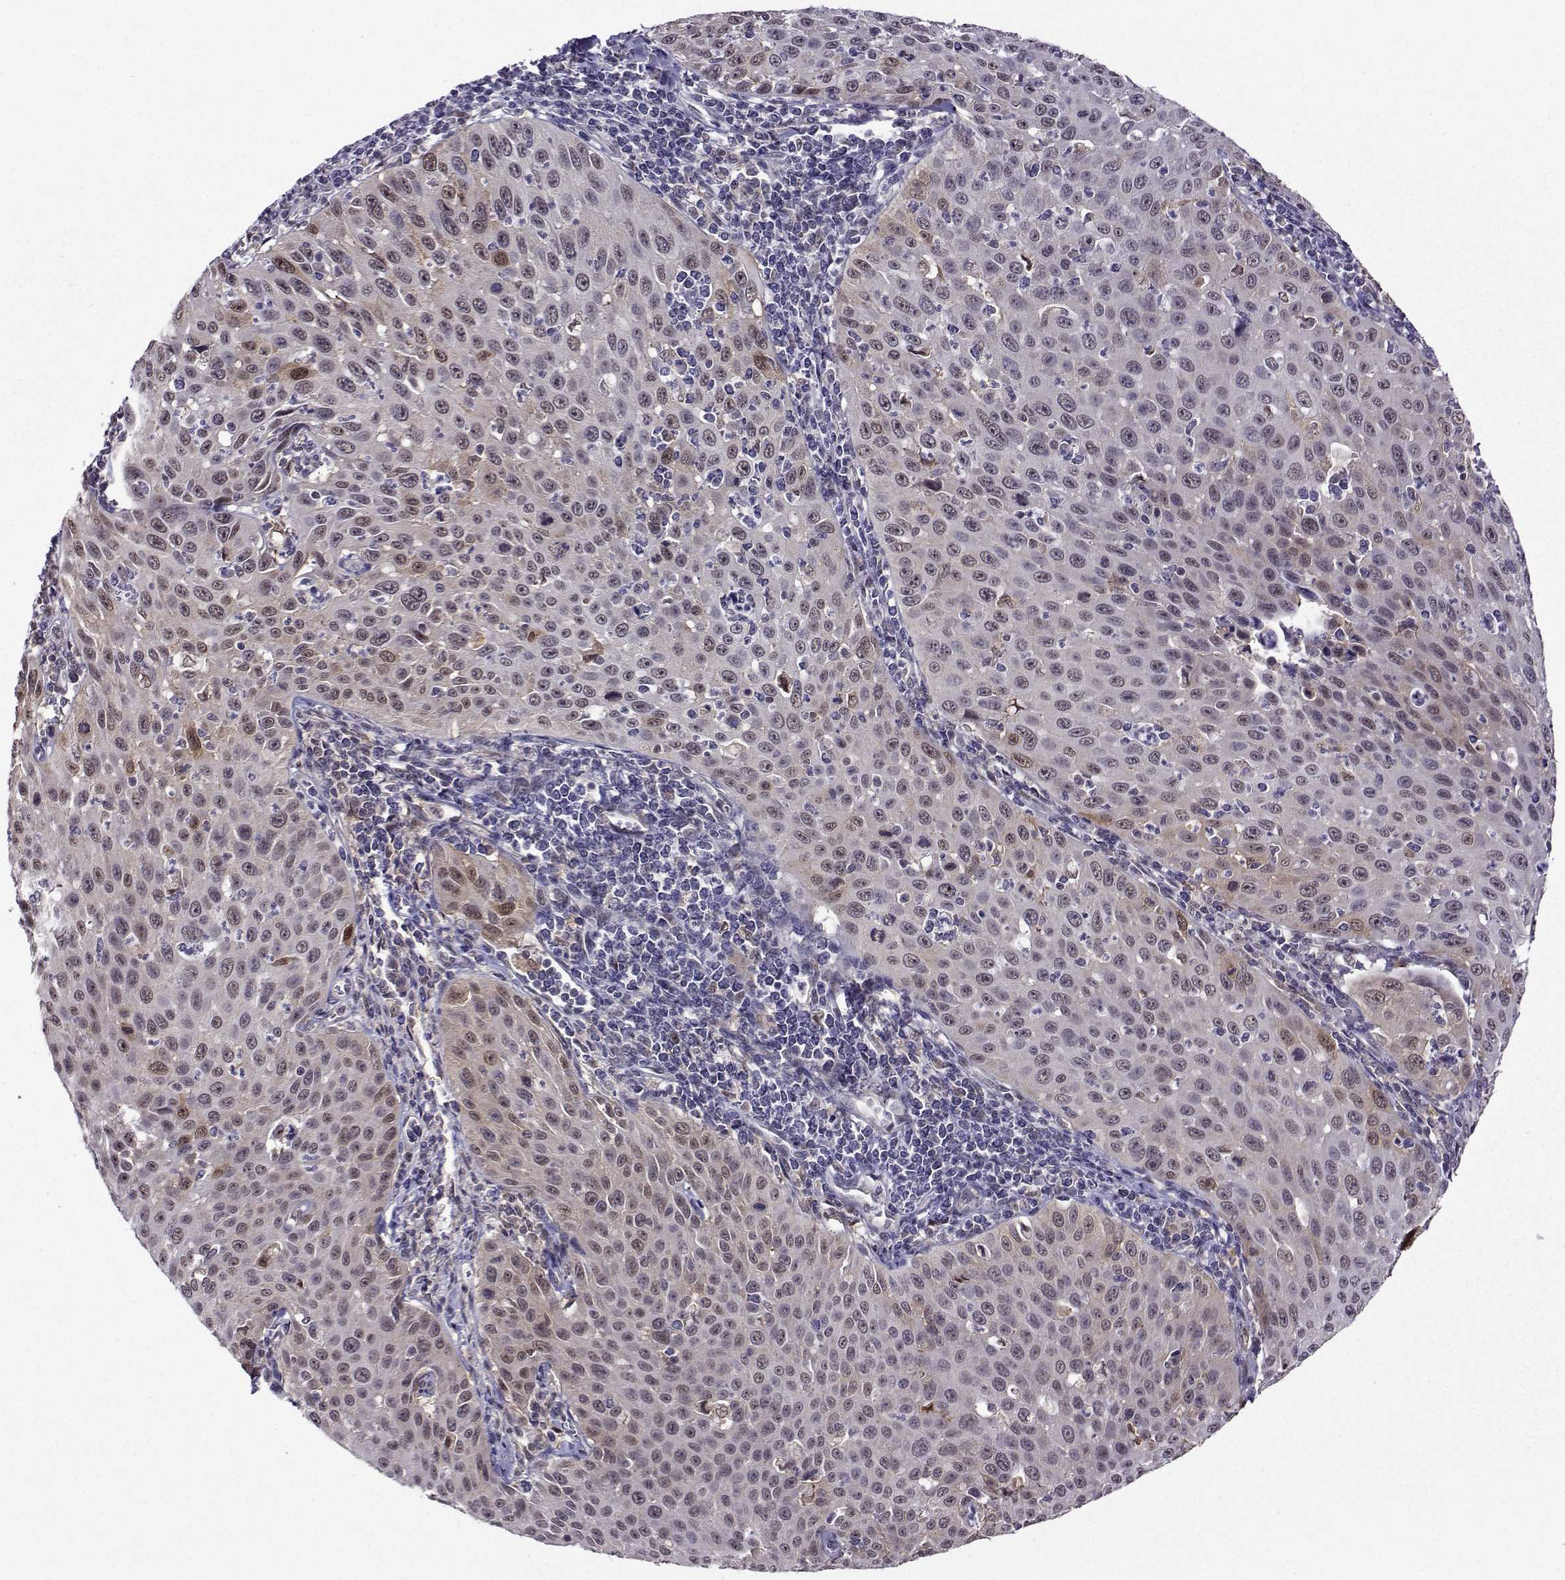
{"staining": {"intensity": "moderate", "quantity": "<25%", "location": "cytoplasmic/membranous"}, "tissue": "cervical cancer", "cell_type": "Tumor cells", "image_type": "cancer", "snomed": [{"axis": "morphology", "description": "Squamous cell carcinoma, NOS"}, {"axis": "topography", "description": "Cervix"}], "caption": "Immunohistochemical staining of cervical cancer displays low levels of moderate cytoplasmic/membranous staining in approximately <25% of tumor cells. The staining was performed using DAB (3,3'-diaminobenzidine), with brown indicating positive protein expression. Nuclei are stained blue with hematoxylin.", "gene": "DDX20", "patient": {"sex": "female", "age": 26}}